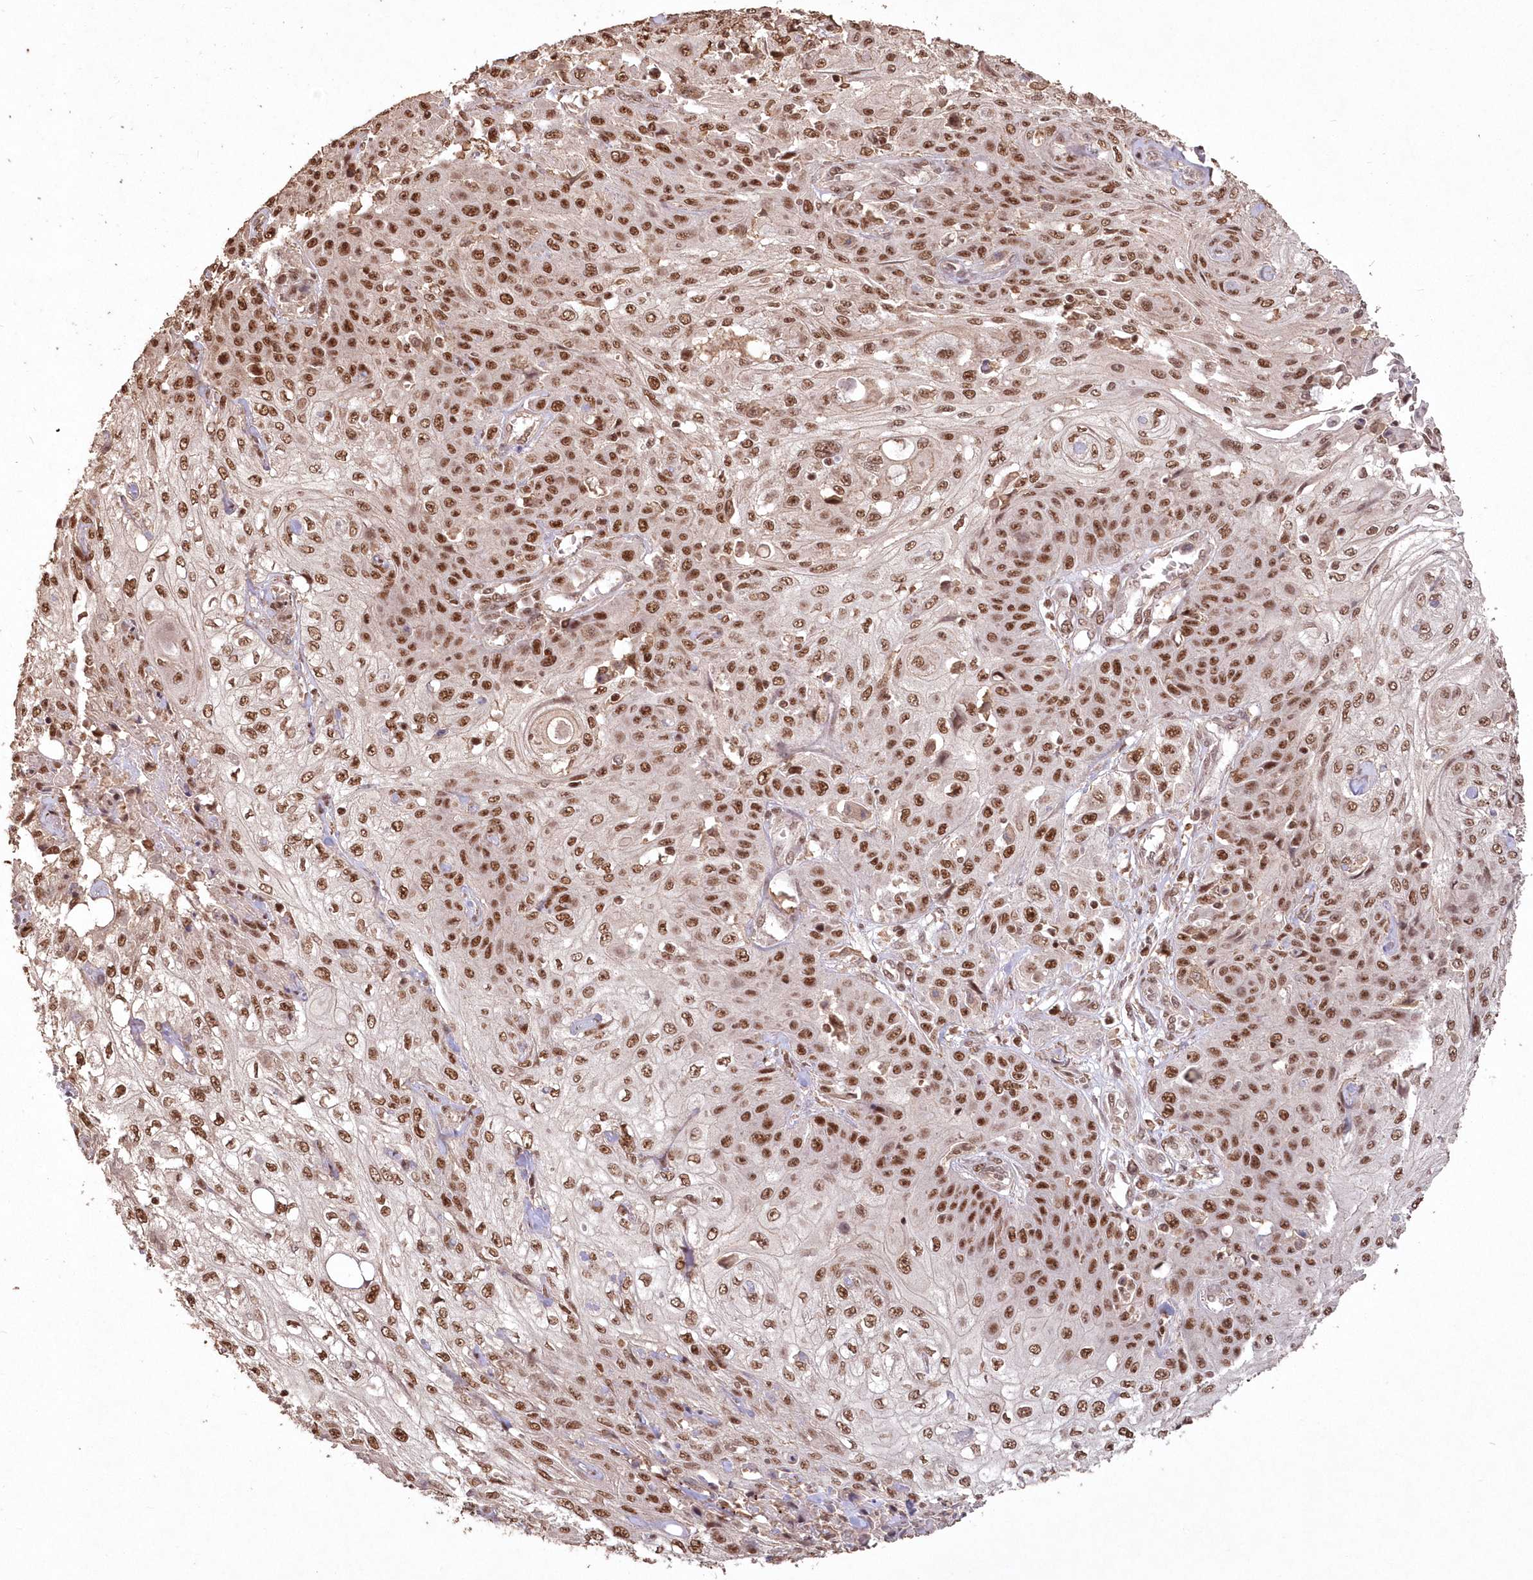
{"staining": {"intensity": "strong", "quantity": ">75%", "location": "nuclear"}, "tissue": "skin cancer", "cell_type": "Tumor cells", "image_type": "cancer", "snomed": [{"axis": "morphology", "description": "Squamous cell carcinoma, NOS"}, {"axis": "morphology", "description": "Squamous cell carcinoma, metastatic, NOS"}, {"axis": "topography", "description": "Skin"}, {"axis": "topography", "description": "Lymph node"}], "caption": "Protein expression analysis of human metastatic squamous cell carcinoma (skin) reveals strong nuclear expression in about >75% of tumor cells. The staining was performed using DAB (3,3'-diaminobenzidine), with brown indicating positive protein expression. Nuclei are stained blue with hematoxylin.", "gene": "PDS5A", "patient": {"sex": "male", "age": 75}}